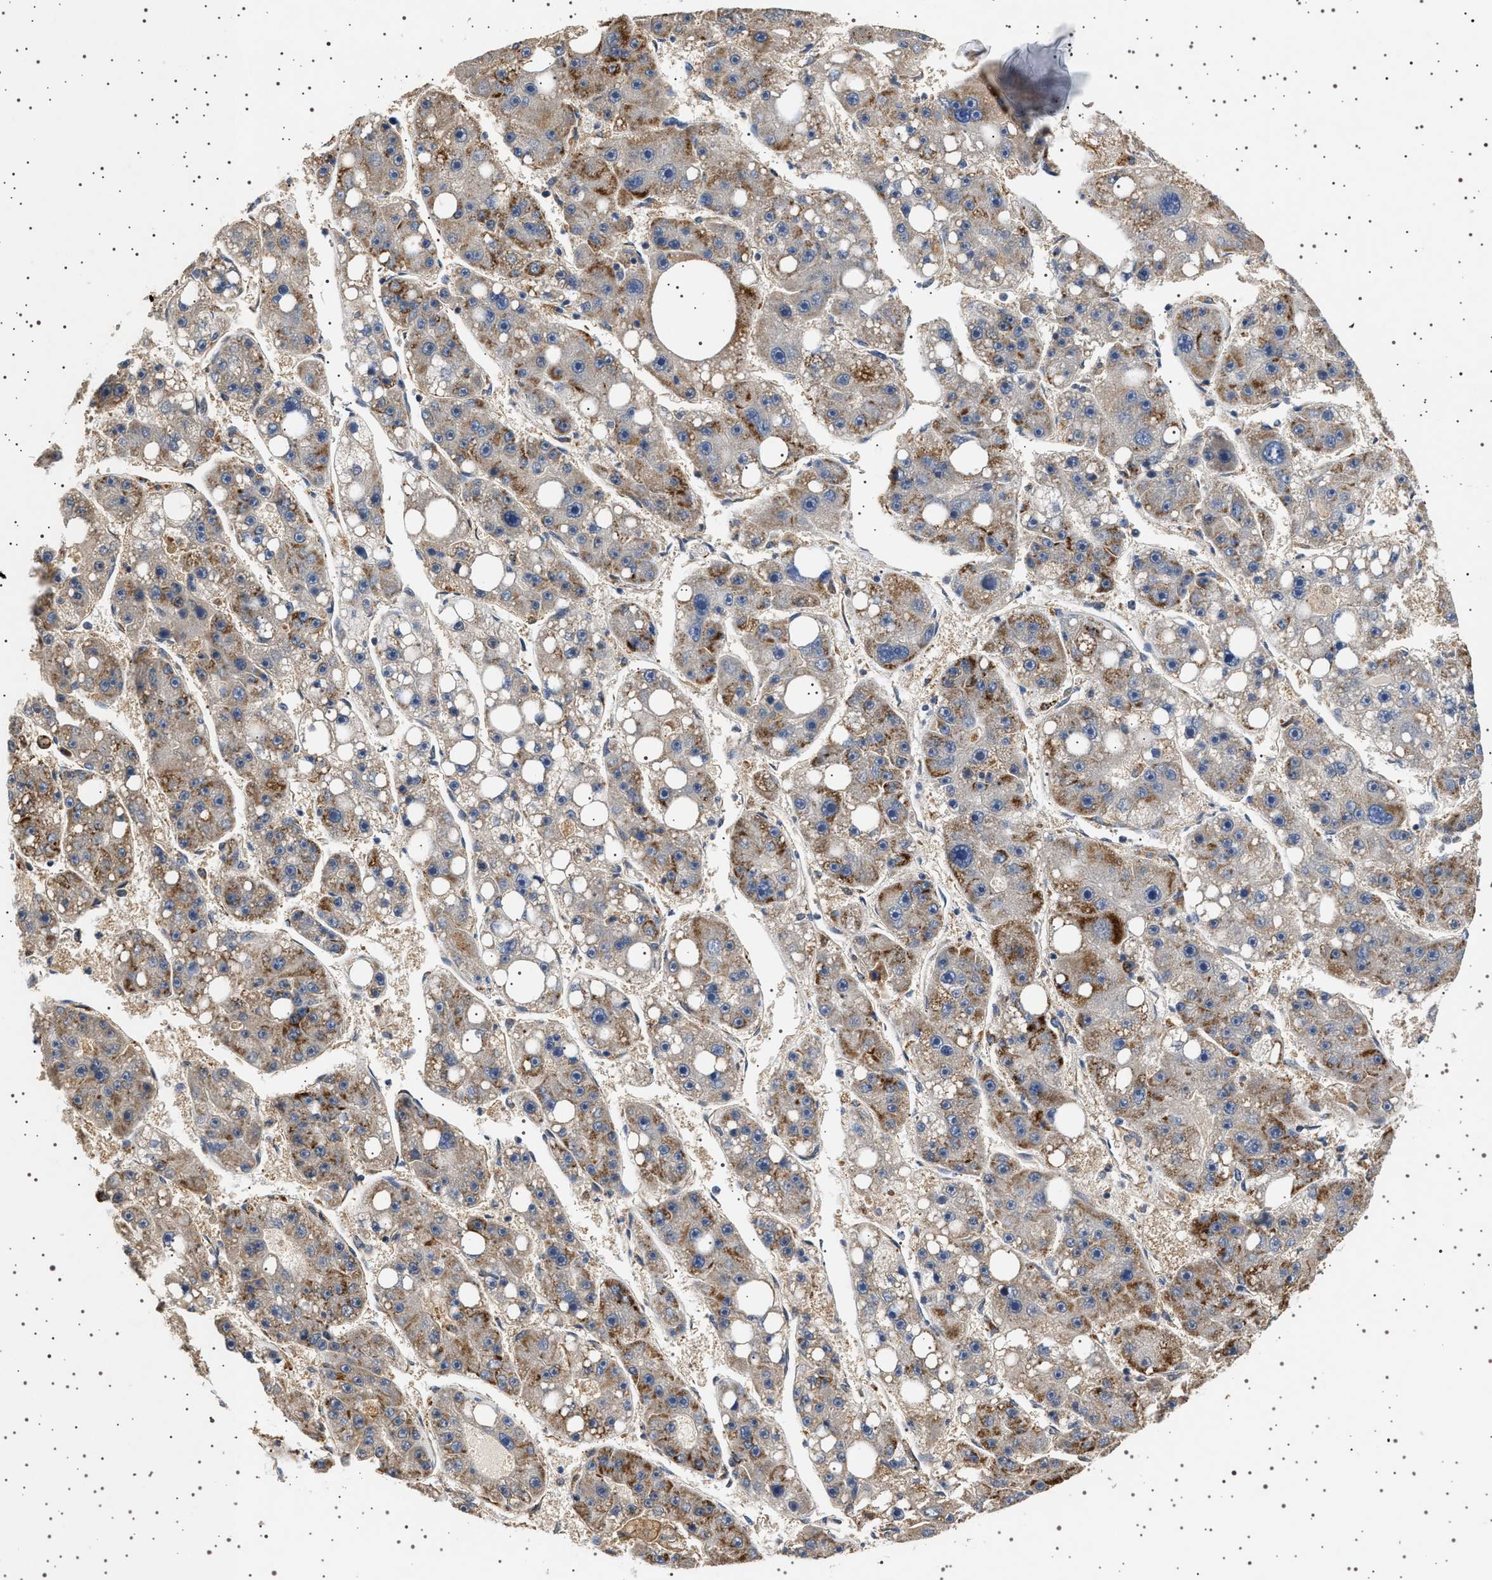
{"staining": {"intensity": "moderate", "quantity": "25%-75%", "location": "cytoplasmic/membranous"}, "tissue": "liver cancer", "cell_type": "Tumor cells", "image_type": "cancer", "snomed": [{"axis": "morphology", "description": "Carcinoma, Hepatocellular, NOS"}, {"axis": "topography", "description": "Liver"}], "caption": "The immunohistochemical stain highlights moderate cytoplasmic/membranous staining in tumor cells of liver cancer tissue. Nuclei are stained in blue.", "gene": "TRUB2", "patient": {"sex": "female", "age": 61}}